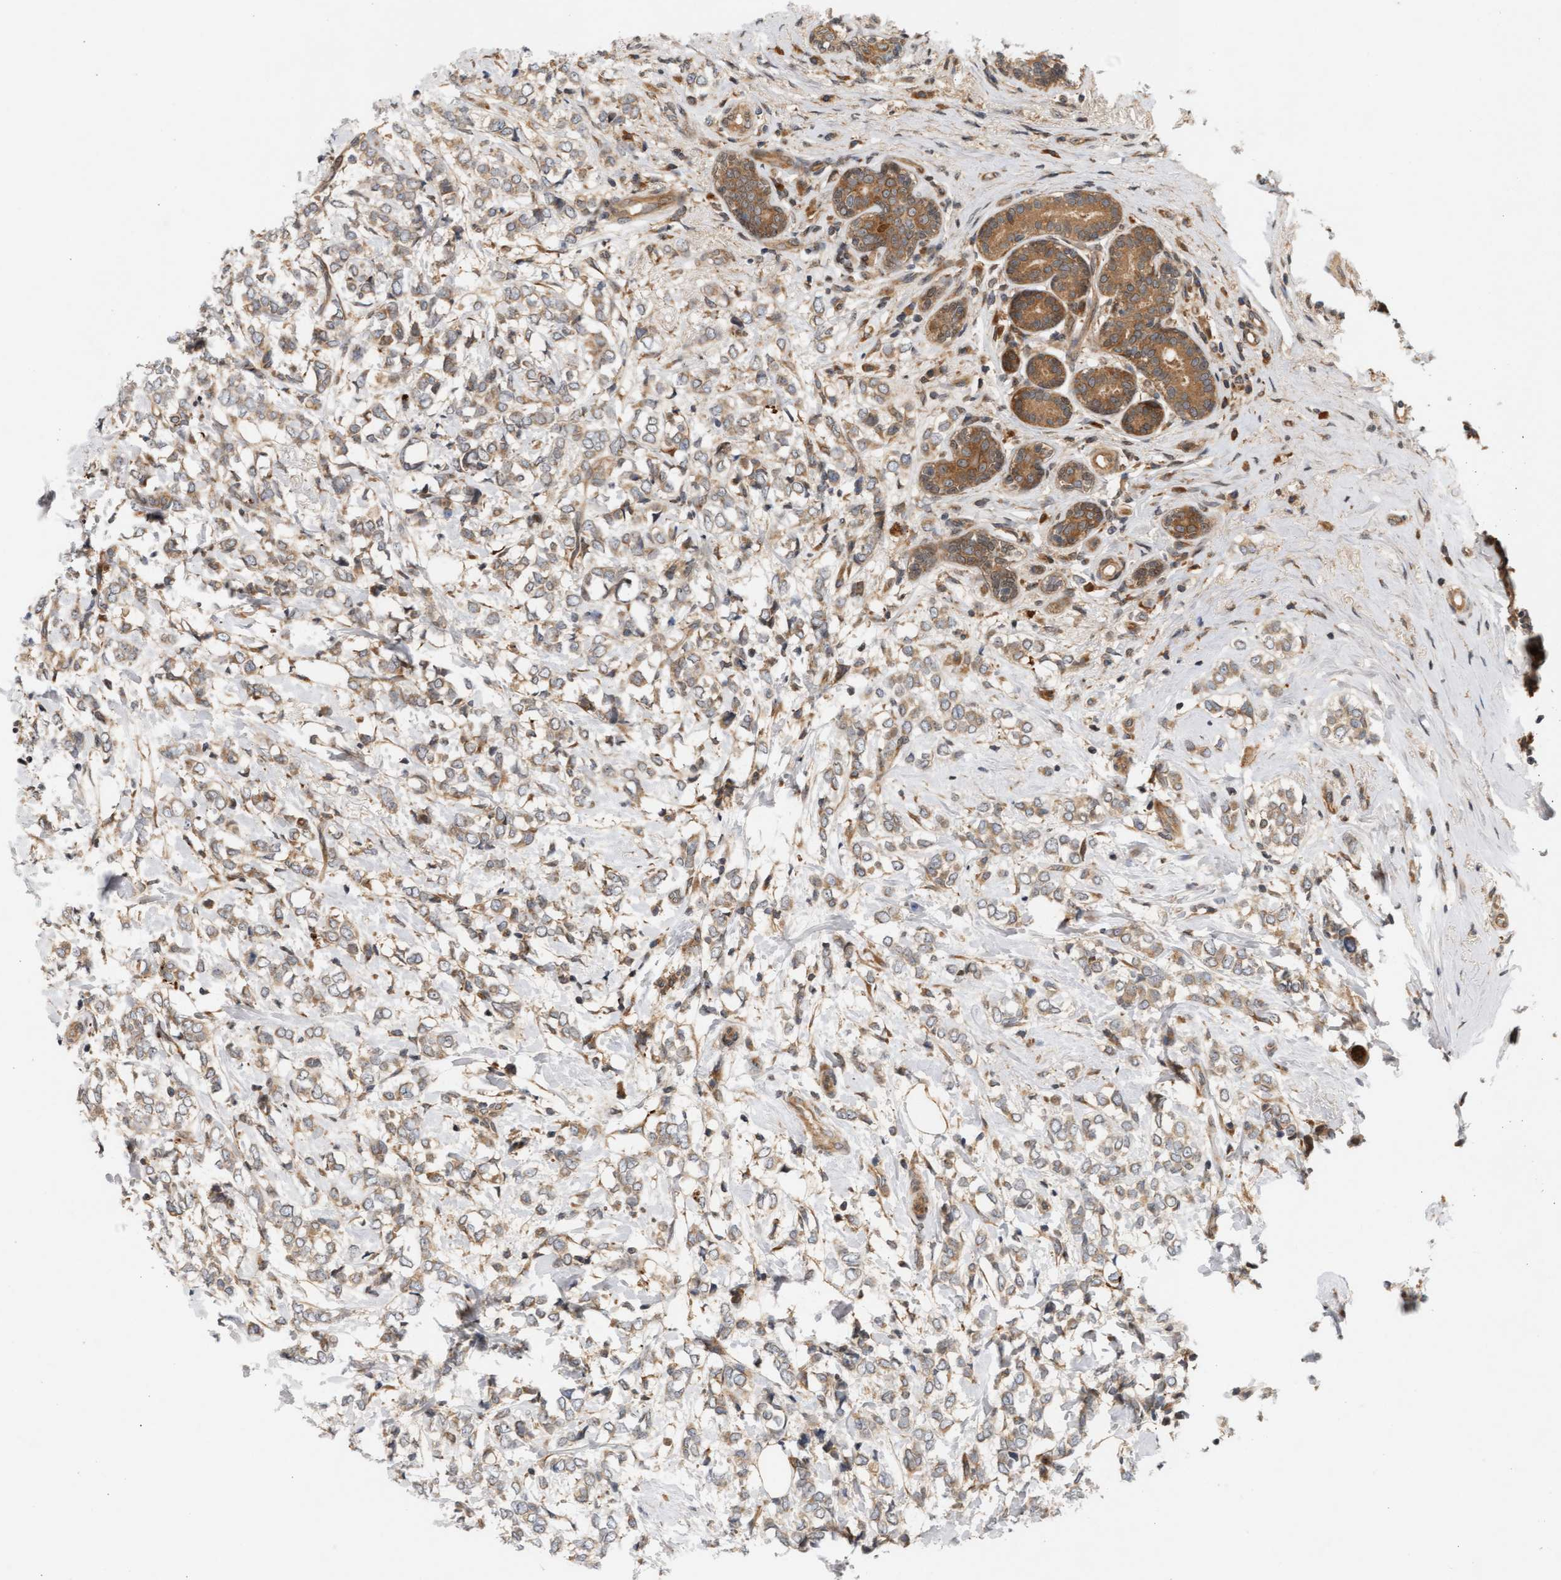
{"staining": {"intensity": "moderate", "quantity": ">75%", "location": "cytoplasmic/membranous"}, "tissue": "breast cancer", "cell_type": "Tumor cells", "image_type": "cancer", "snomed": [{"axis": "morphology", "description": "Normal tissue, NOS"}, {"axis": "morphology", "description": "Lobular carcinoma"}, {"axis": "topography", "description": "Breast"}], "caption": "High-power microscopy captured an IHC histopathology image of lobular carcinoma (breast), revealing moderate cytoplasmic/membranous expression in approximately >75% of tumor cells.", "gene": "BAHCC1", "patient": {"sex": "female", "age": 47}}